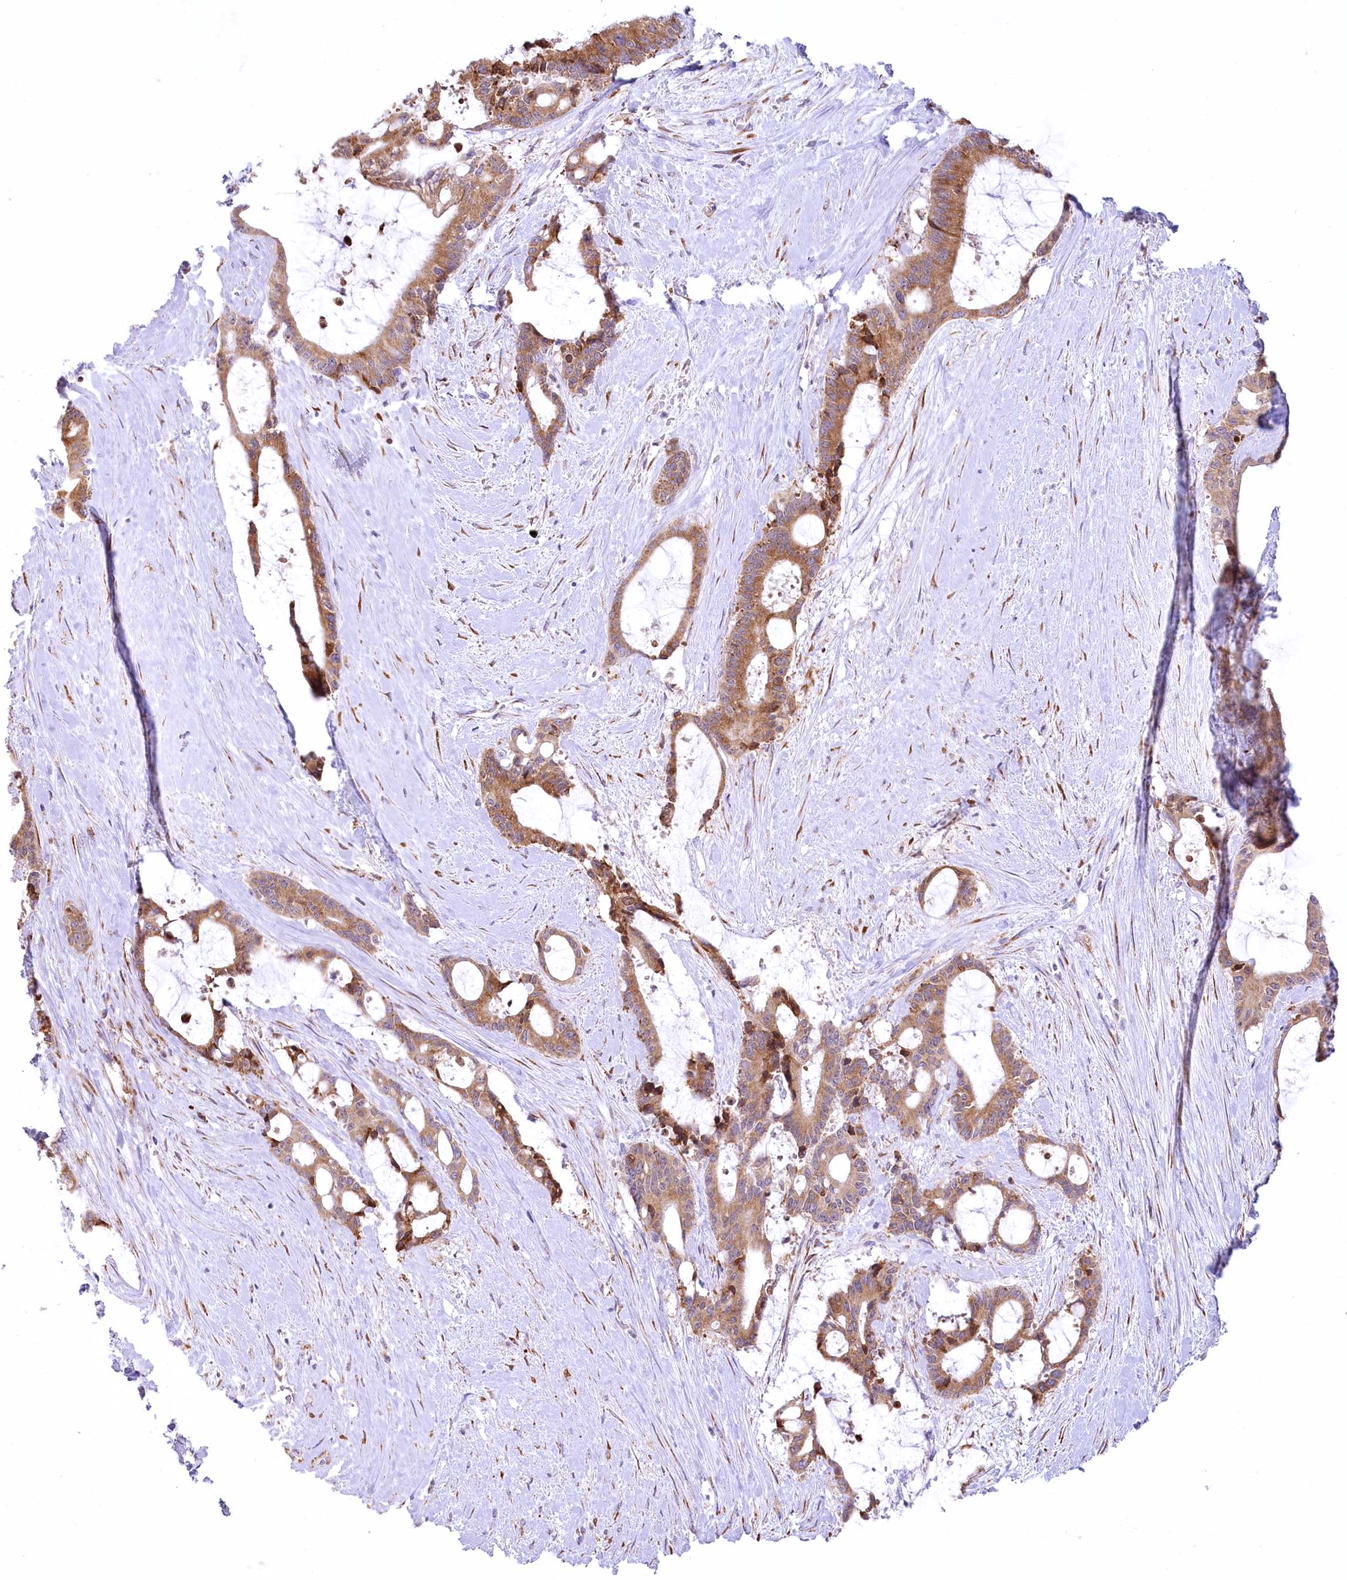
{"staining": {"intensity": "moderate", "quantity": ">75%", "location": "cytoplasmic/membranous"}, "tissue": "liver cancer", "cell_type": "Tumor cells", "image_type": "cancer", "snomed": [{"axis": "morphology", "description": "Normal tissue, NOS"}, {"axis": "morphology", "description": "Cholangiocarcinoma"}, {"axis": "topography", "description": "Liver"}, {"axis": "topography", "description": "Peripheral nerve tissue"}], "caption": "Immunohistochemistry photomicrograph of human liver cancer (cholangiocarcinoma) stained for a protein (brown), which exhibits medium levels of moderate cytoplasmic/membranous expression in about >75% of tumor cells.", "gene": "NCKAP5", "patient": {"sex": "female", "age": 73}}